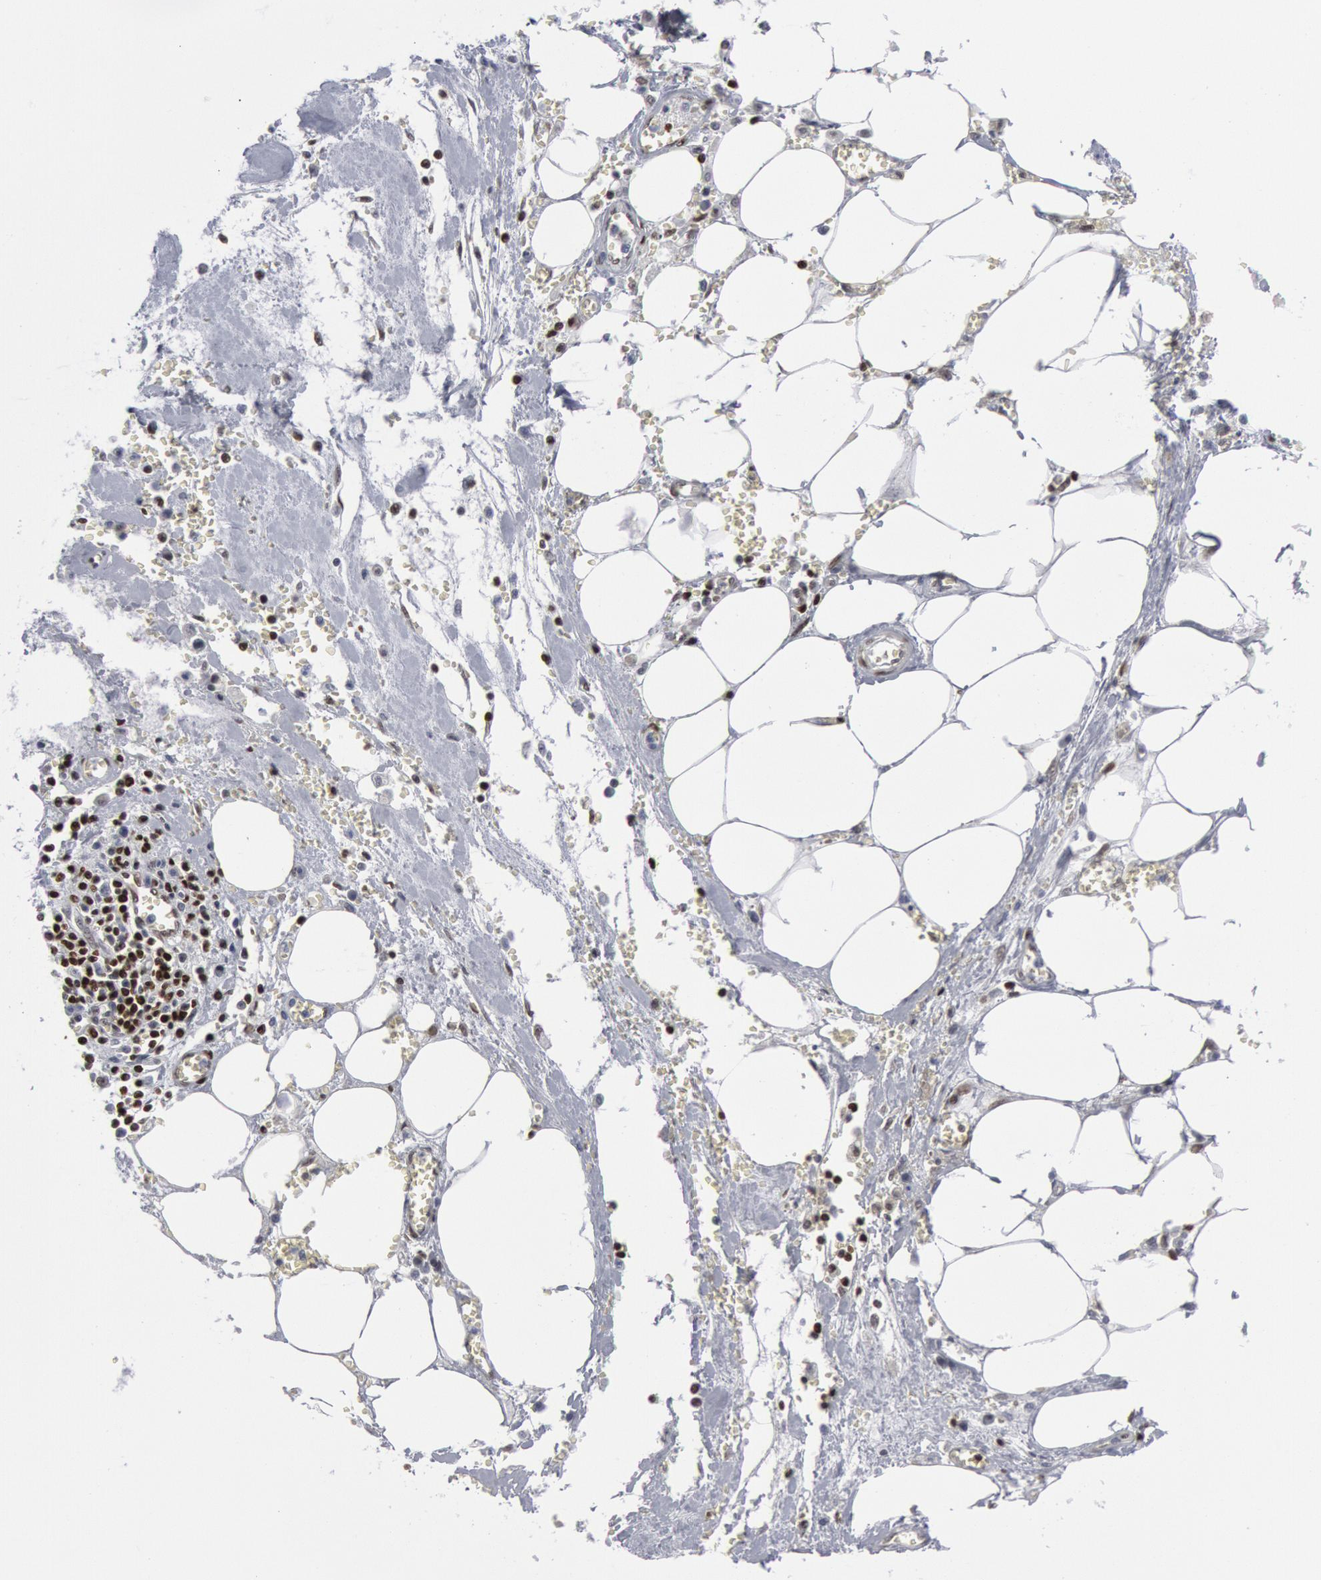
{"staining": {"intensity": "negative", "quantity": "none", "location": "none"}, "tissue": "pancreatic cancer", "cell_type": "Tumor cells", "image_type": "cancer", "snomed": [{"axis": "morphology", "description": "Adenocarcinoma, NOS"}, {"axis": "topography", "description": "Pancreas"}], "caption": "An IHC photomicrograph of pancreatic cancer (adenocarcinoma) is shown. There is no staining in tumor cells of pancreatic cancer (adenocarcinoma).", "gene": "MECP2", "patient": {"sex": "female", "age": 70}}